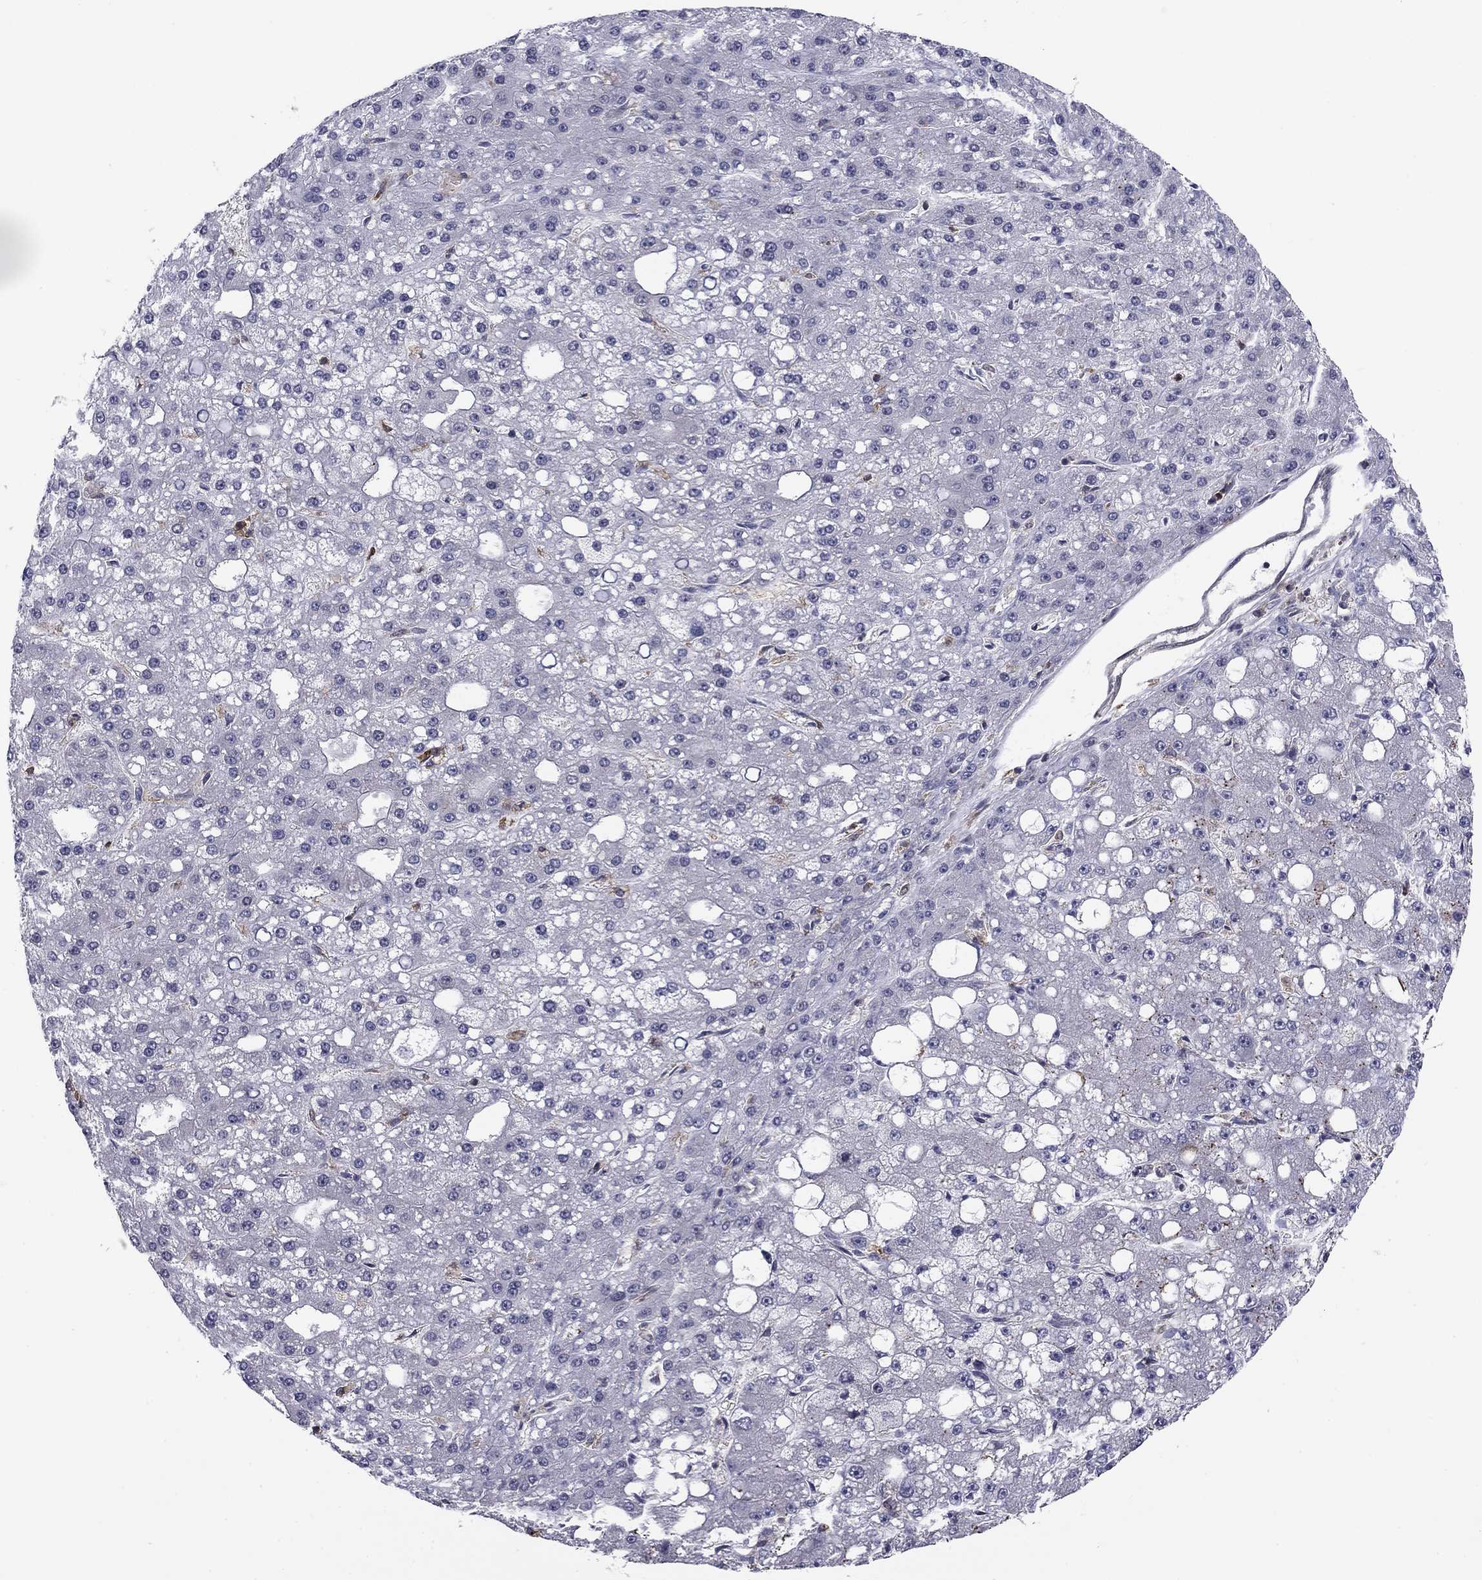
{"staining": {"intensity": "negative", "quantity": "none", "location": "none"}, "tissue": "liver cancer", "cell_type": "Tumor cells", "image_type": "cancer", "snomed": [{"axis": "morphology", "description": "Carcinoma, Hepatocellular, NOS"}, {"axis": "topography", "description": "Liver"}], "caption": "The immunohistochemistry histopathology image has no significant expression in tumor cells of liver cancer tissue.", "gene": "PLCB2", "patient": {"sex": "male", "age": 67}}